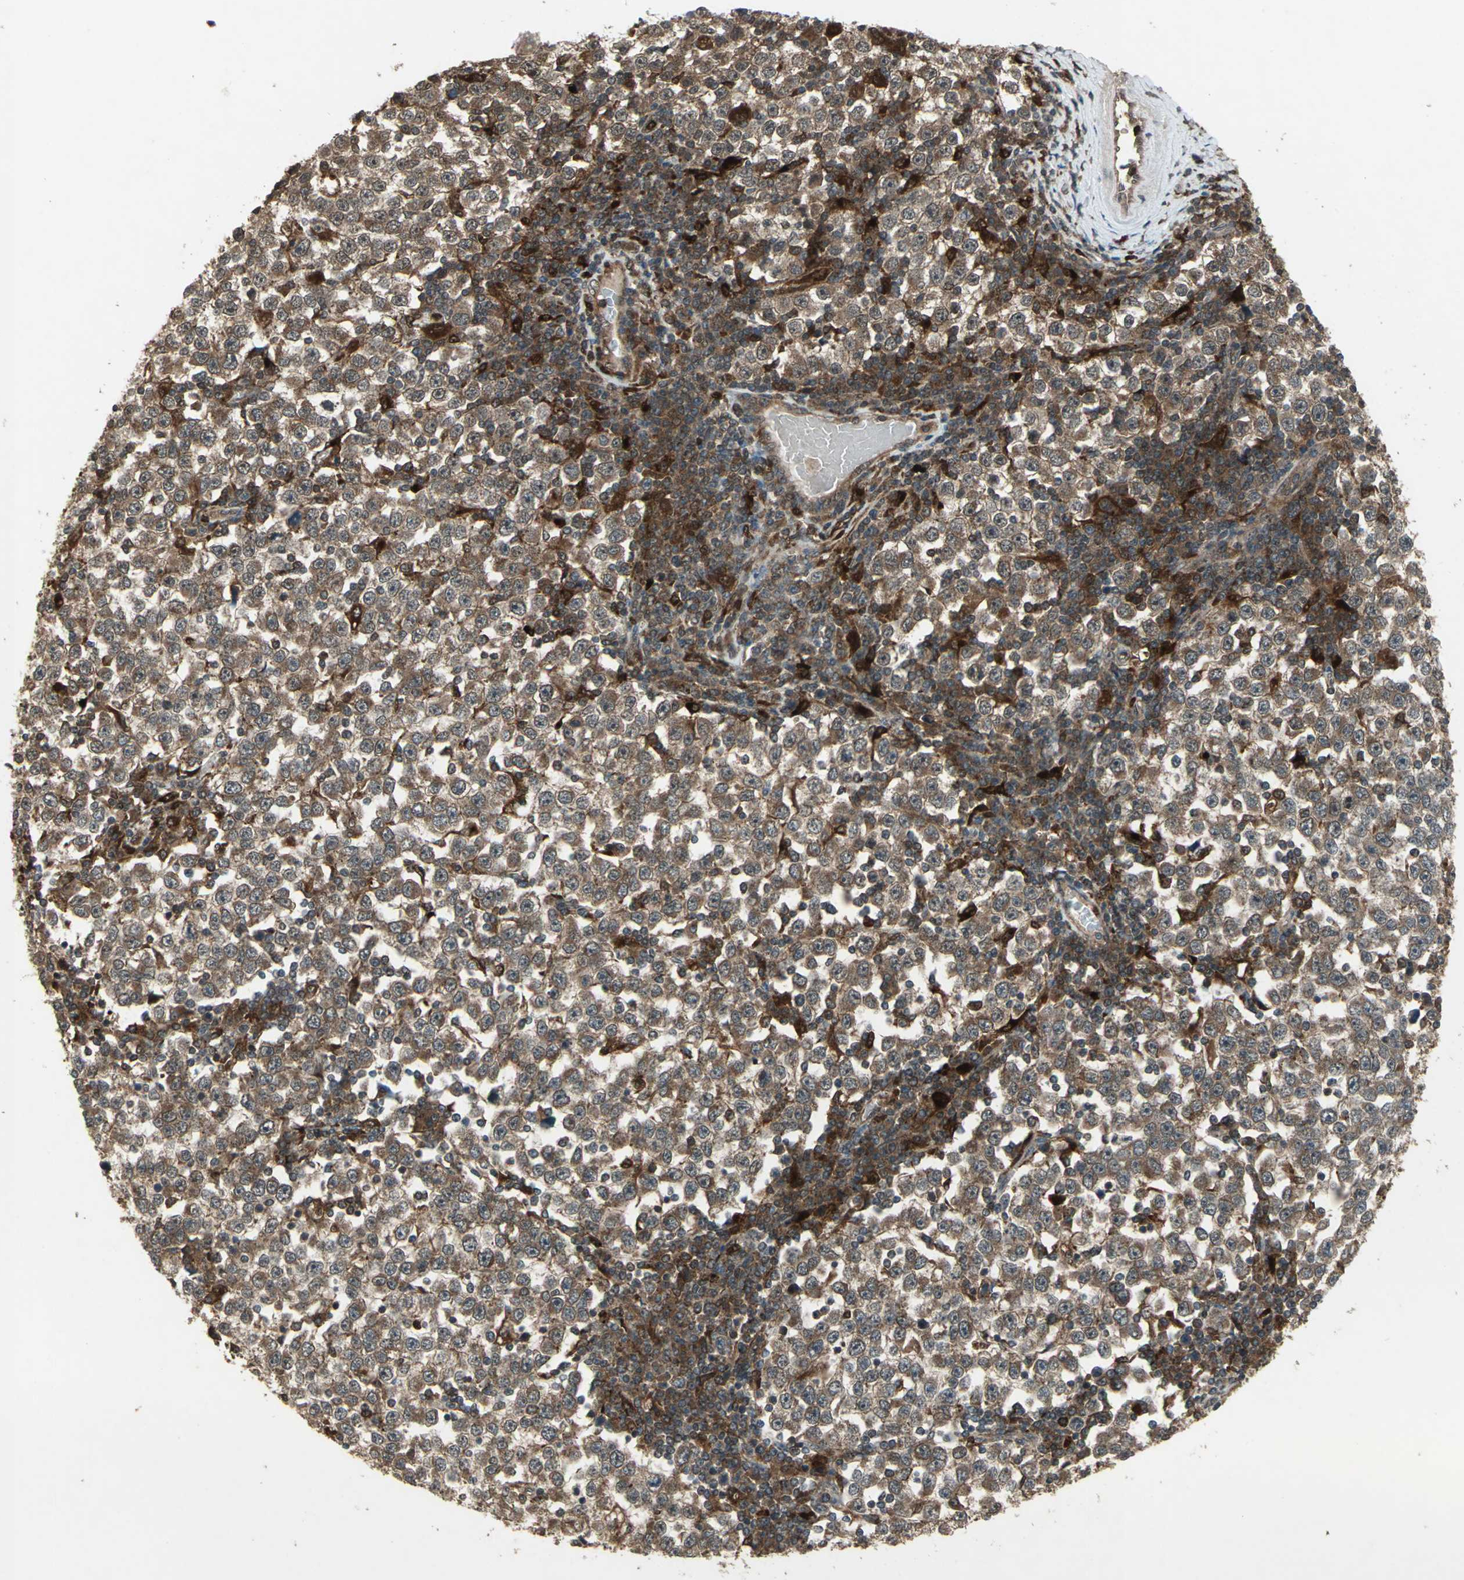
{"staining": {"intensity": "moderate", "quantity": ">75%", "location": "cytoplasmic/membranous"}, "tissue": "testis cancer", "cell_type": "Tumor cells", "image_type": "cancer", "snomed": [{"axis": "morphology", "description": "Seminoma, NOS"}, {"axis": "topography", "description": "Testis"}], "caption": "Immunohistochemistry image of testis cancer (seminoma) stained for a protein (brown), which displays medium levels of moderate cytoplasmic/membranous staining in approximately >75% of tumor cells.", "gene": "PYCARD", "patient": {"sex": "male", "age": 65}}